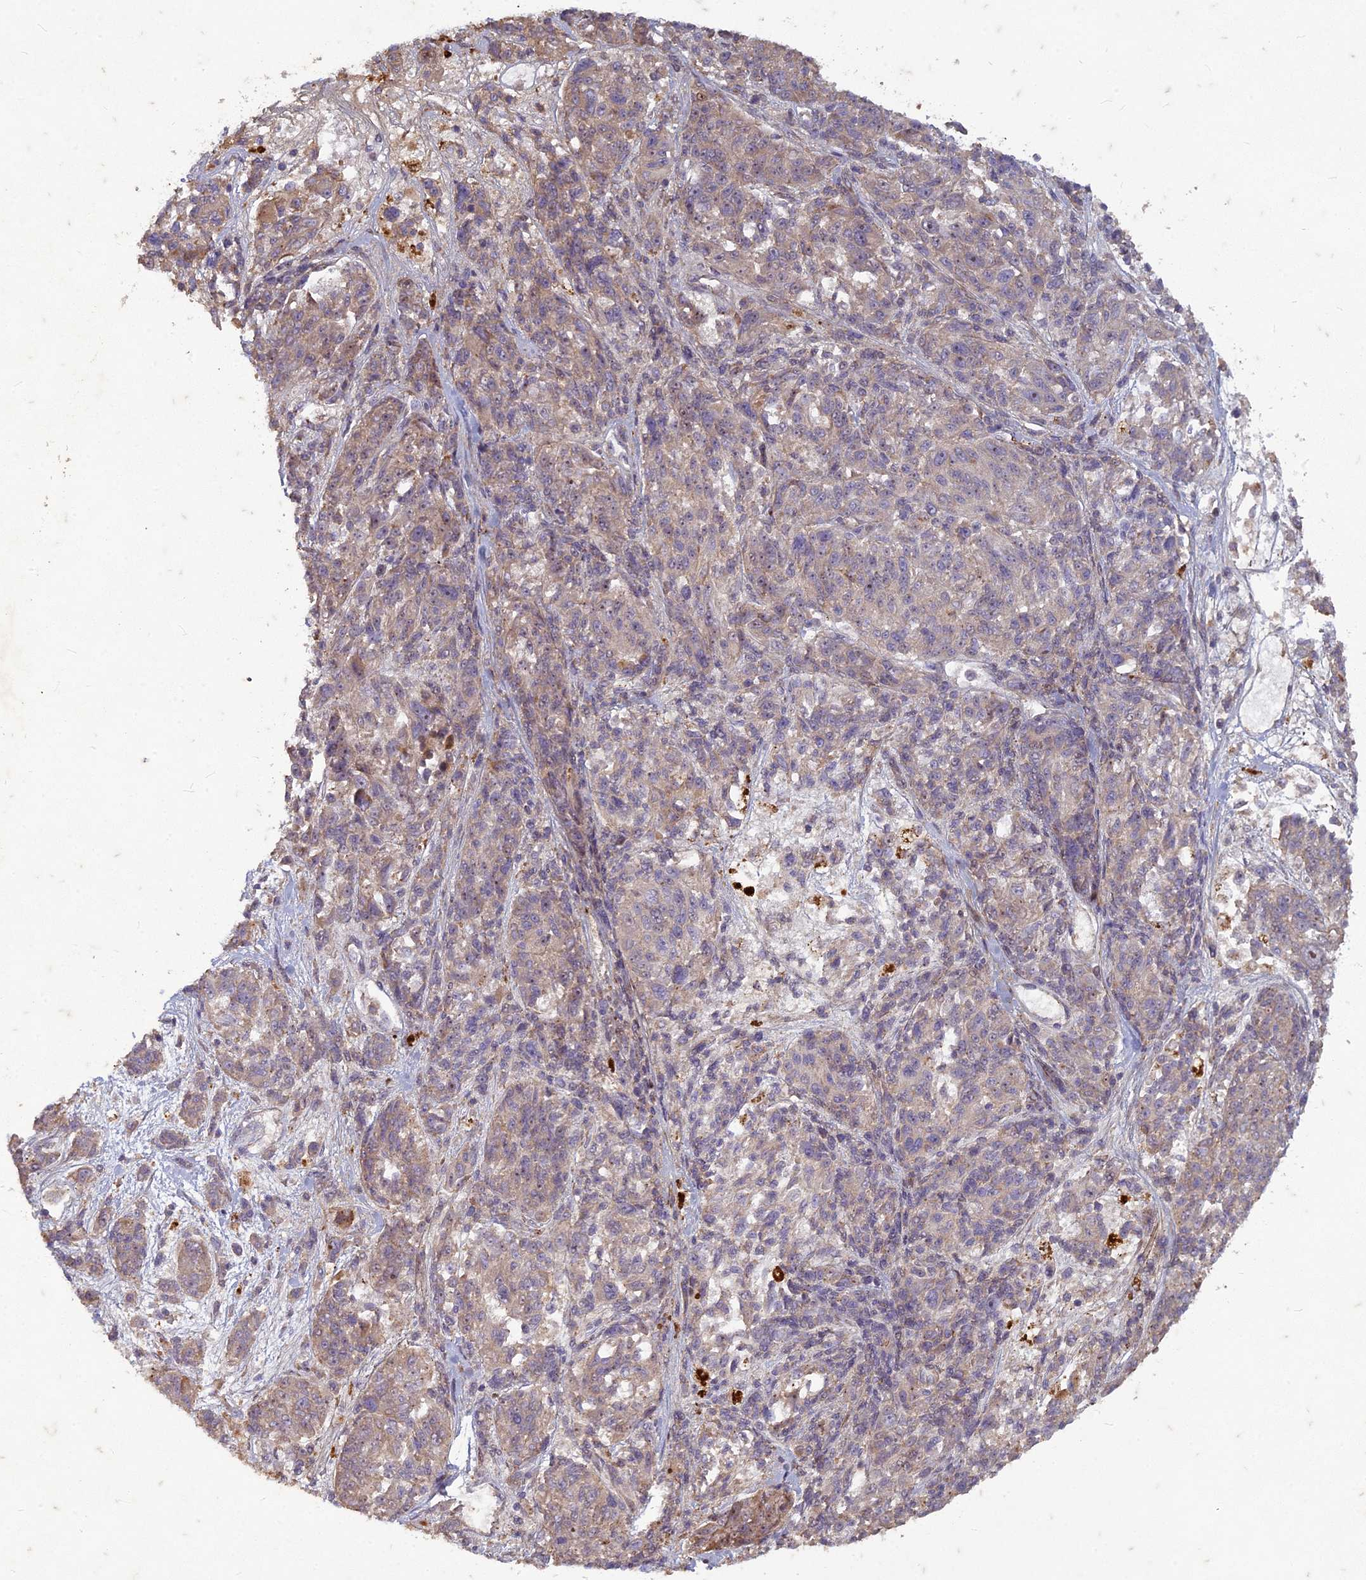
{"staining": {"intensity": "weak", "quantity": ">75%", "location": "cytoplasmic/membranous"}, "tissue": "melanoma", "cell_type": "Tumor cells", "image_type": "cancer", "snomed": [{"axis": "morphology", "description": "Malignant melanoma, NOS"}, {"axis": "topography", "description": "Skin"}], "caption": "The immunohistochemical stain shows weak cytoplasmic/membranous expression in tumor cells of melanoma tissue.", "gene": "TCF25", "patient": {"sex": "male", "age": 53}}